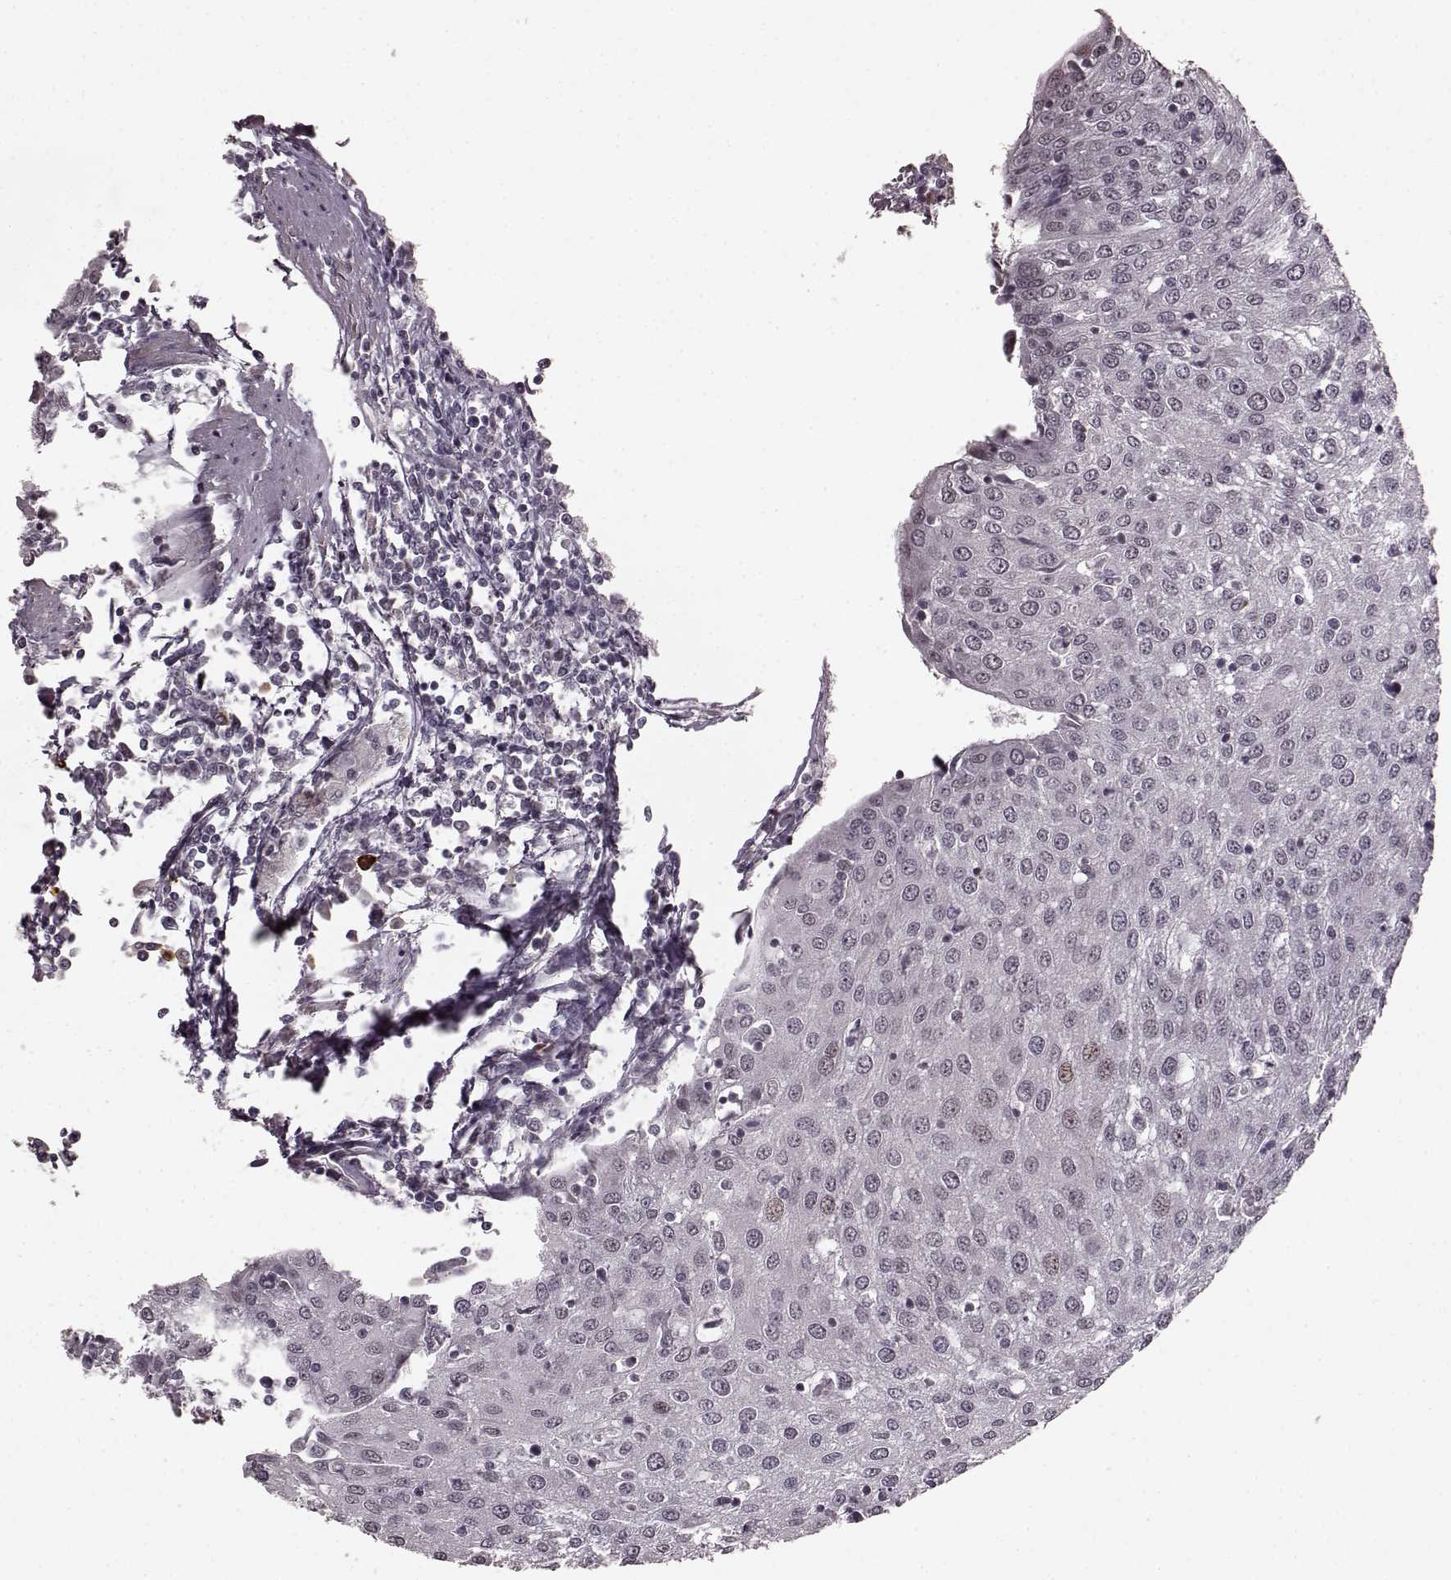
{"staining": {"intensity": "negative", "quantity": "none", "location": "none"}, "tissue": "urothelial cancer", "cell_type": "Tumor cells", "image_type": "cancer", "snomed": [{"axis": "morphology", "description": "Urothelial carcinoma, High grade"}, {"axis": "topography", "description": "Urinary bladder"}], "caption": "This photomicrograph is of high-grade urothelial carcinoma stained with immunohistochemistry (IHC) to label a protein in brown with the nuclei are counter-stained blue. There is no staining in tumor cells.", "gene": "PLCB4", "patient": {"sex": "female", "age": 85}}